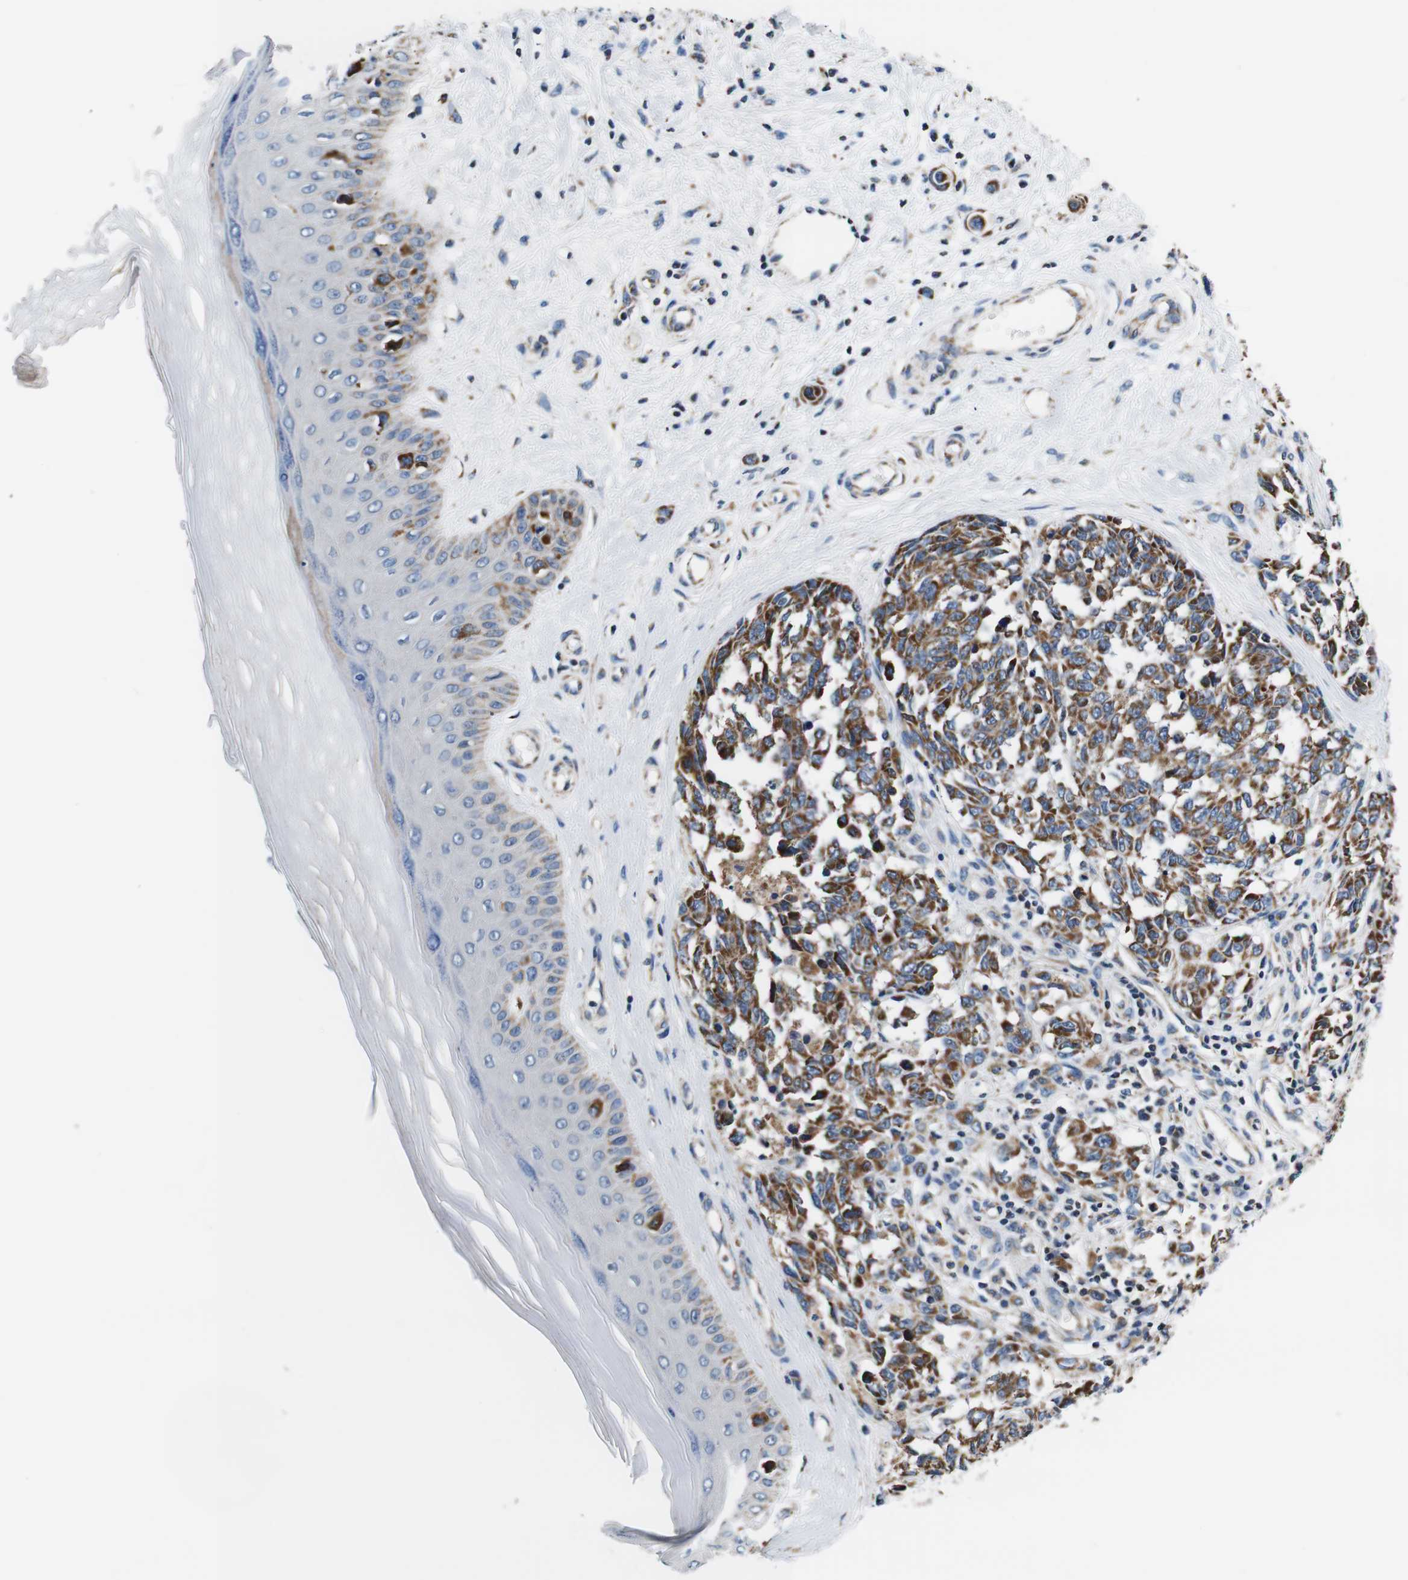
{"staining": {"intensity": "moderate", "quantity": ">75%", "location": "cytoplasmic/membranous"}, "tissue": "melanoma", "cell_type": "Tumor cells", "image_type": "cancer", "snomed": [{"axis": "morphology", "description": "Malignant melanoma, NOS"}, {"axis": "topography", "description": "Skin"}], "caption": "Immunohistochemistry micrograph of melanoma stained for a protein (brown), which displays medium levels of moderate cytoplasmic/membranous positivity in approximately >75% of tumor cells.", "gene": "LRP4", "patient": {"sex": "female", "age": 64}}